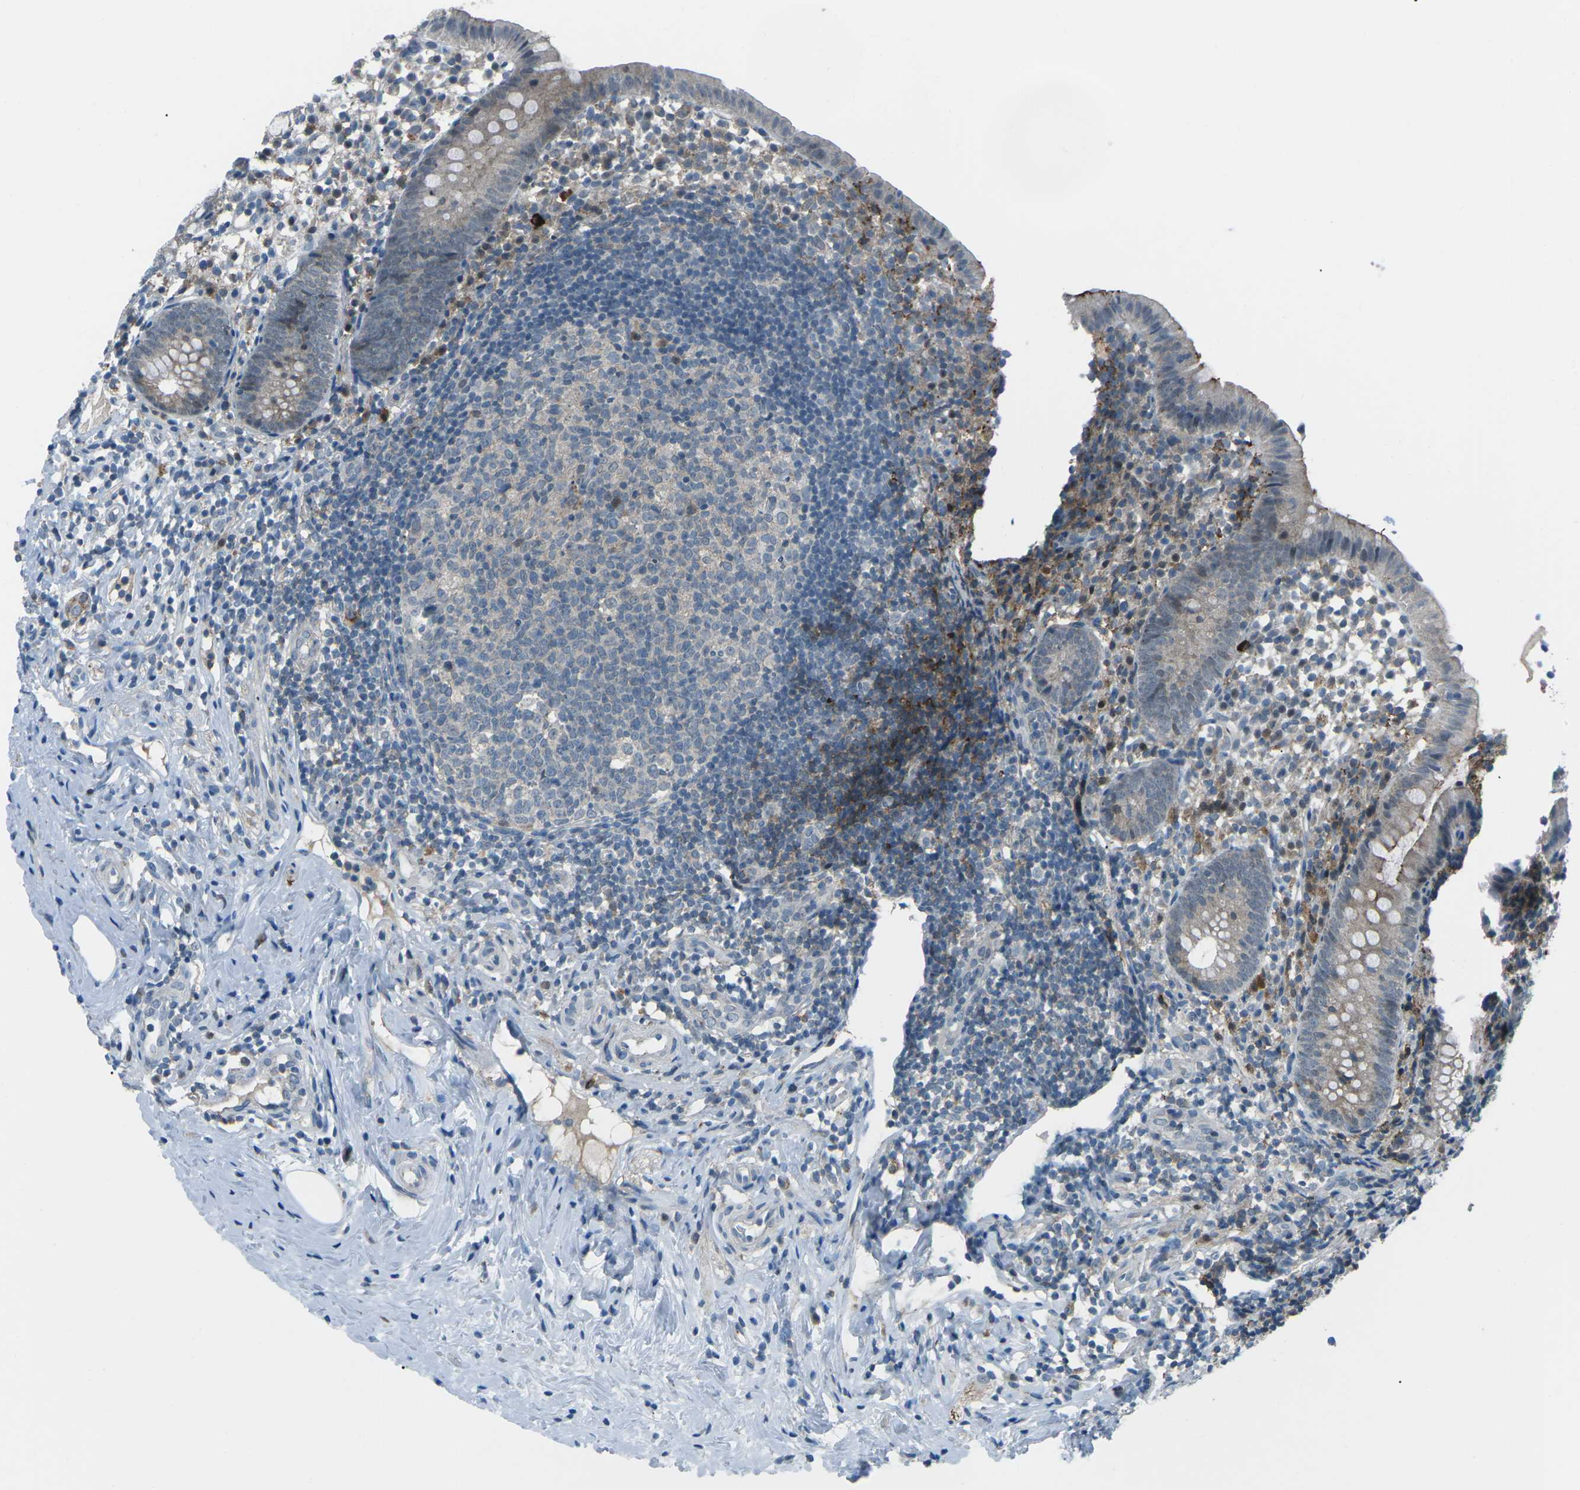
{"staining": {"intensity": "weak", "quantity": "<25%", "location": "cytoplasmic/membranous"}, "tissue": "appendix", "cell_type": "Glandular cells", "image_type": "normal", "snomed": [{"axis": "morphology", "description": "Normal tissue, NOS"}, {"axis": "topography", "description": "Appendix"}], "caption": "Human appendix stained for a protein using immunohistochemistry (IHC) reveals no positivity in glandular cells.", "gene": "PRKCA", "patient": {"sex": "female", "age": 20}}